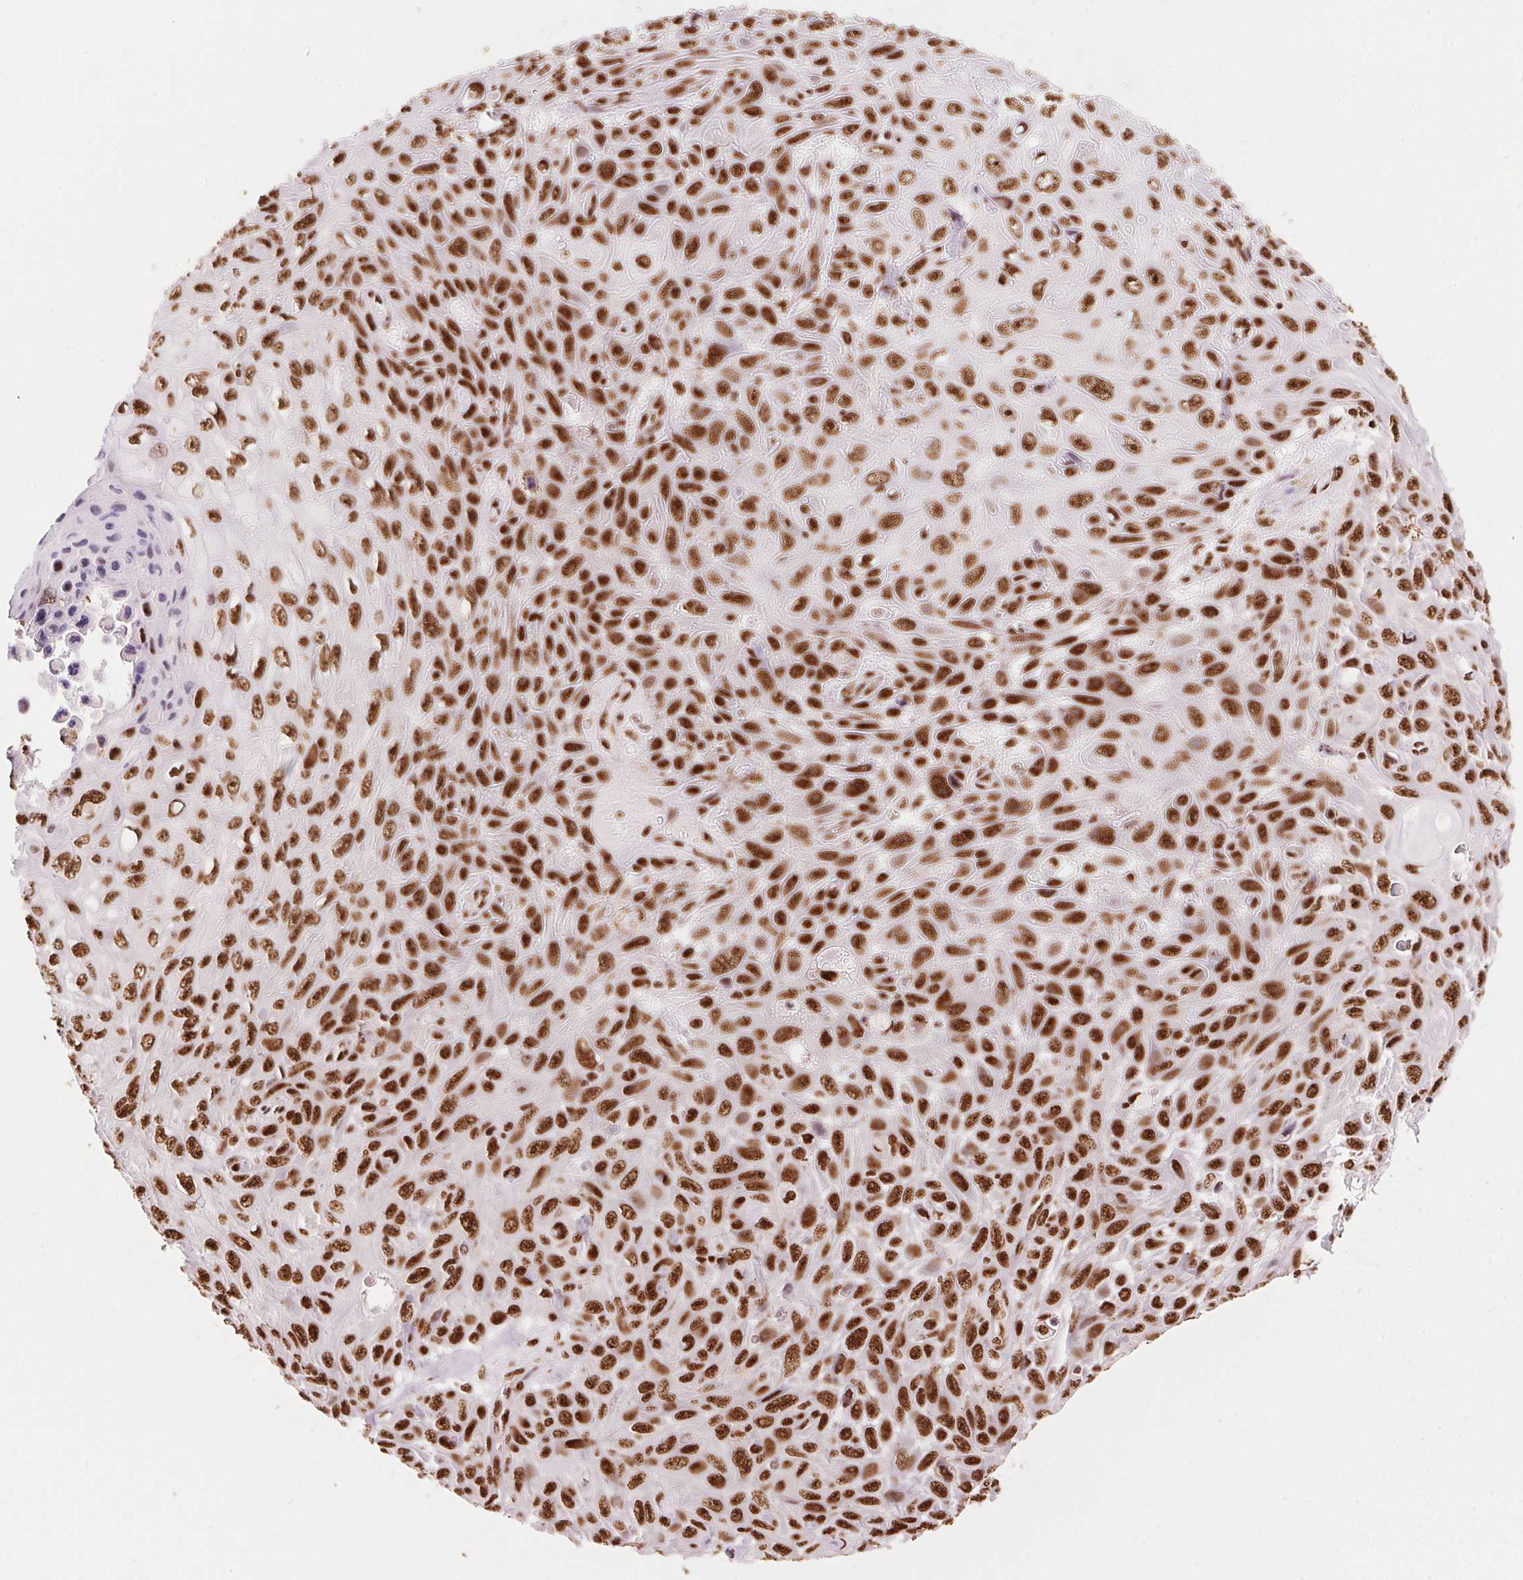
{"staining": {"intensity": "strong", "quantity": ">75%", "location": "nuclear"}, "tissue": "skin cancer", "cell_type": "Tumor cells", "image_type": "cancer", "snomed": [{"axis": "morphology", "description": "Squamous cell carcinoma, NOS"}, {"axis": "topography", "description": "Skin"}], "caption": "IHC (DAB (3,3'-diaminobenzidine)) staining of human squamous cell carcinoma (skin) shows strong nuclear protein staining in approximately >75% of tumor cells. Using DAB (brown) and hematoxylin (blue) stains, captured at high magnification using brightfield microscopy.", "gene": "NXF1", "patient": {"sex": "male", "age": 82}}